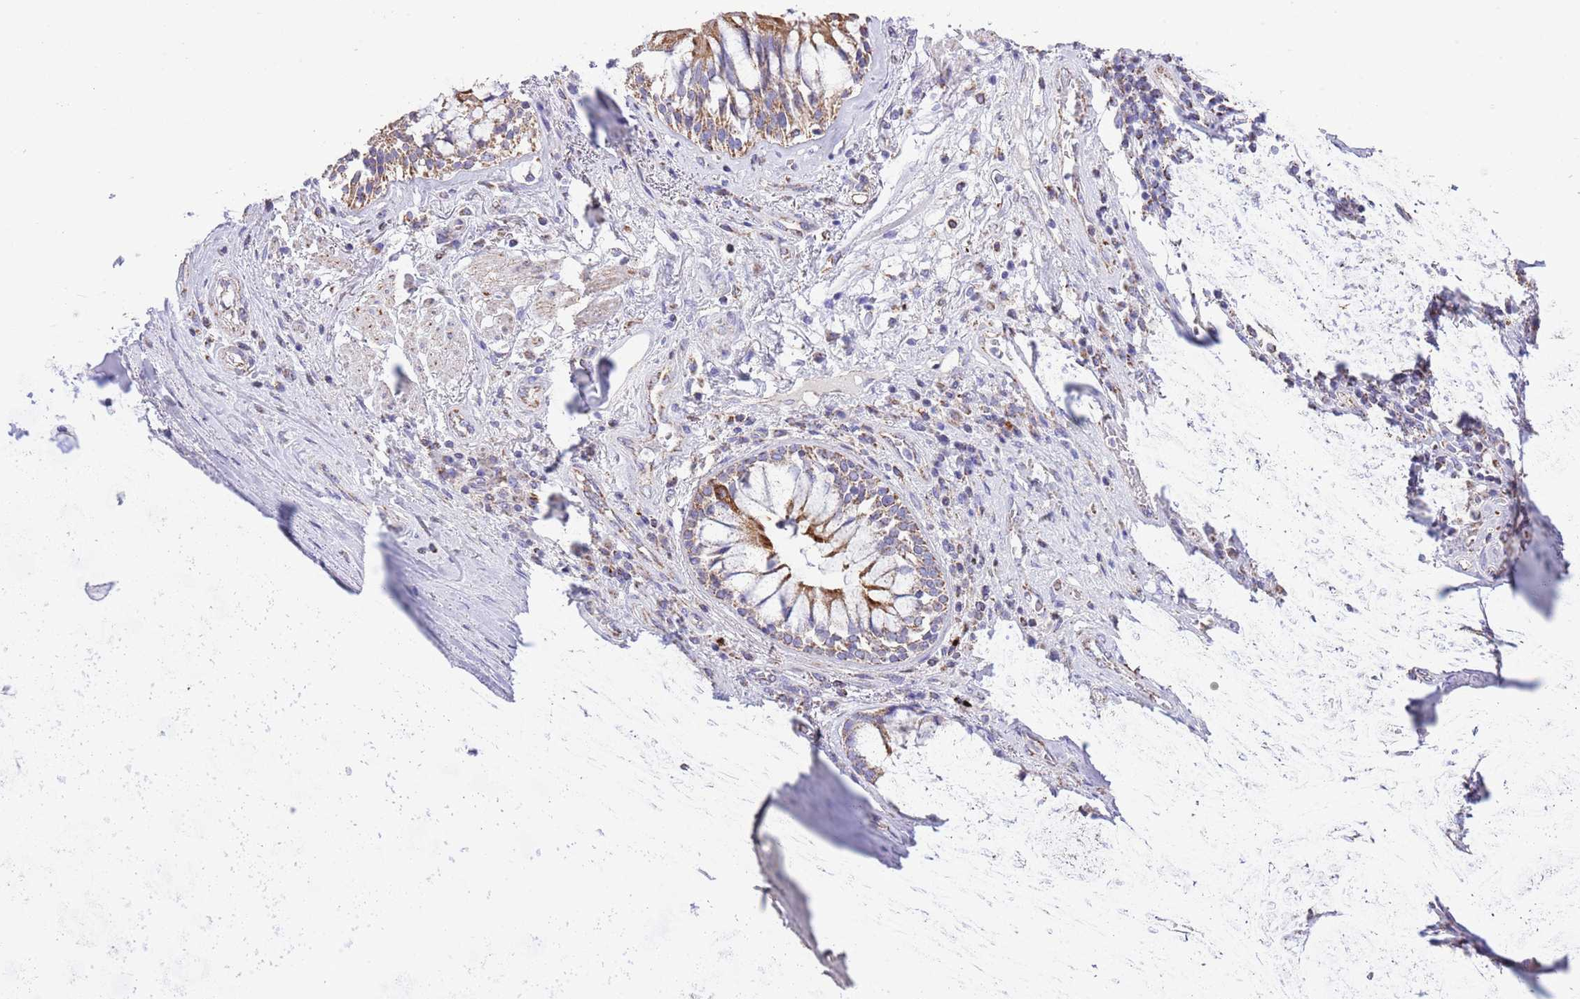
{"staining": {"intensity": "weak", "quantity": ">75%", "location": "cytoplasmic/membranous"}, "tissue": "adipose tissue", "cell_type": "Adipocytes", "image_type": "normal", "snomed": [{"axis": "morphology", "description": "Normal tissue, NOS"}, {"axis": "morphology", "description": "Squamous cell carcinoma, NOS"}, {"axis": "topography", "description": "Bronchus"}, {"axis": "topography", "description": "Lung"}], "caption": "Immunohistochemical staining of benign human adipose tissue reveals >75% levels of weak cytoplasmic/membranous protein expression in about >75% of adipocytes.", "gene": "TEKTIP1", "patient": {"sex": "male", "age": 64}}